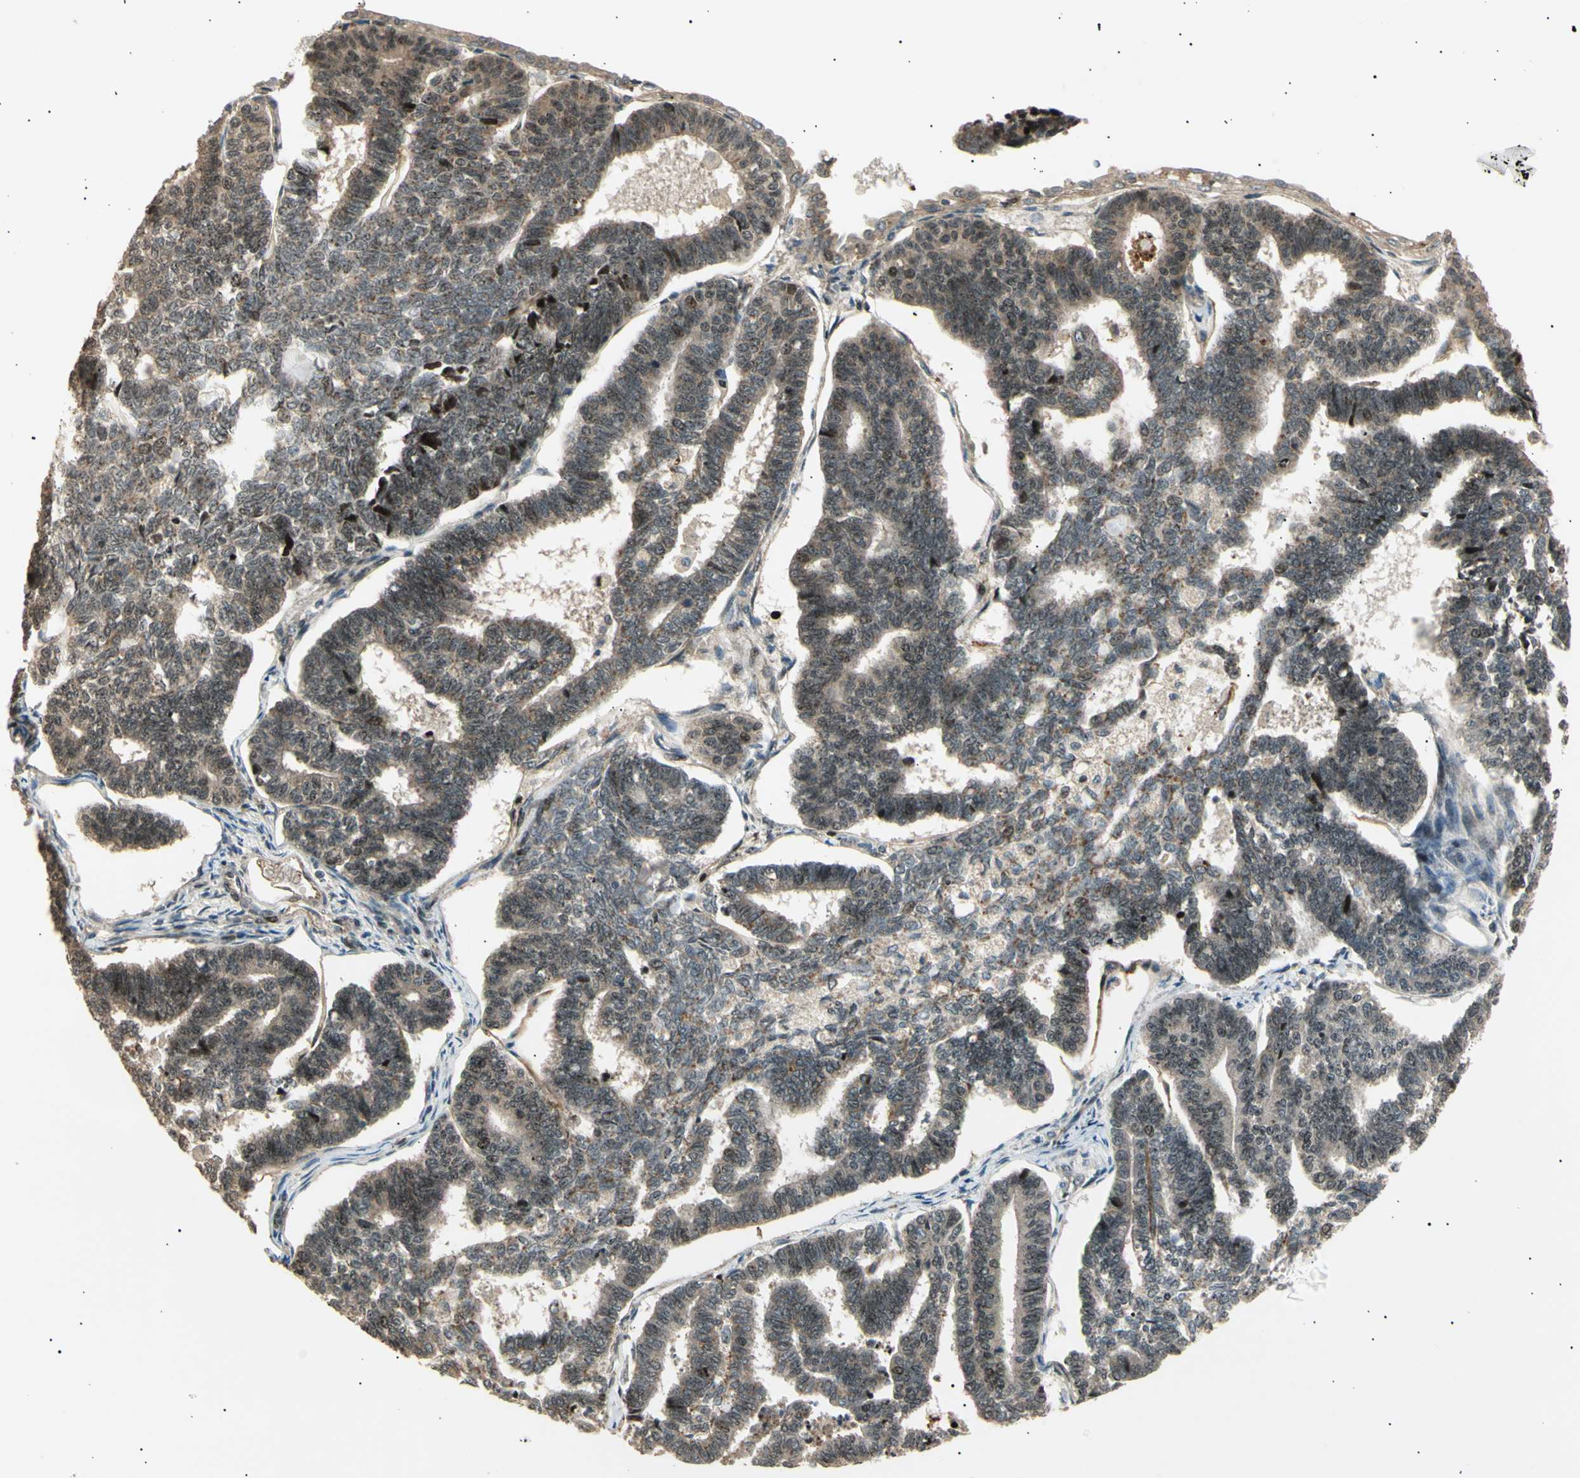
{"staining": {"intensity": "weak", "quantity": "25%-75%", "location": "cytoplasmic/membranous,nuclear"}, "tissue": "endometrial cancer", "cell_type": "Tumor cells", "image_type": "cancer", "snomed": [{"axis": "morphology", "description": "Adenocarcinoma, NOS"}, {"axis": "topography", "description": "Endometrium"}], "caption": "The immunohistochemical stain shows weak cytoplasmic/membranous and nuclear positivity in tumor cells of endometrial adenocarcinoma tissue.", "gene": "NUAK2", "patient": {"sex": "female", "age": 70}}